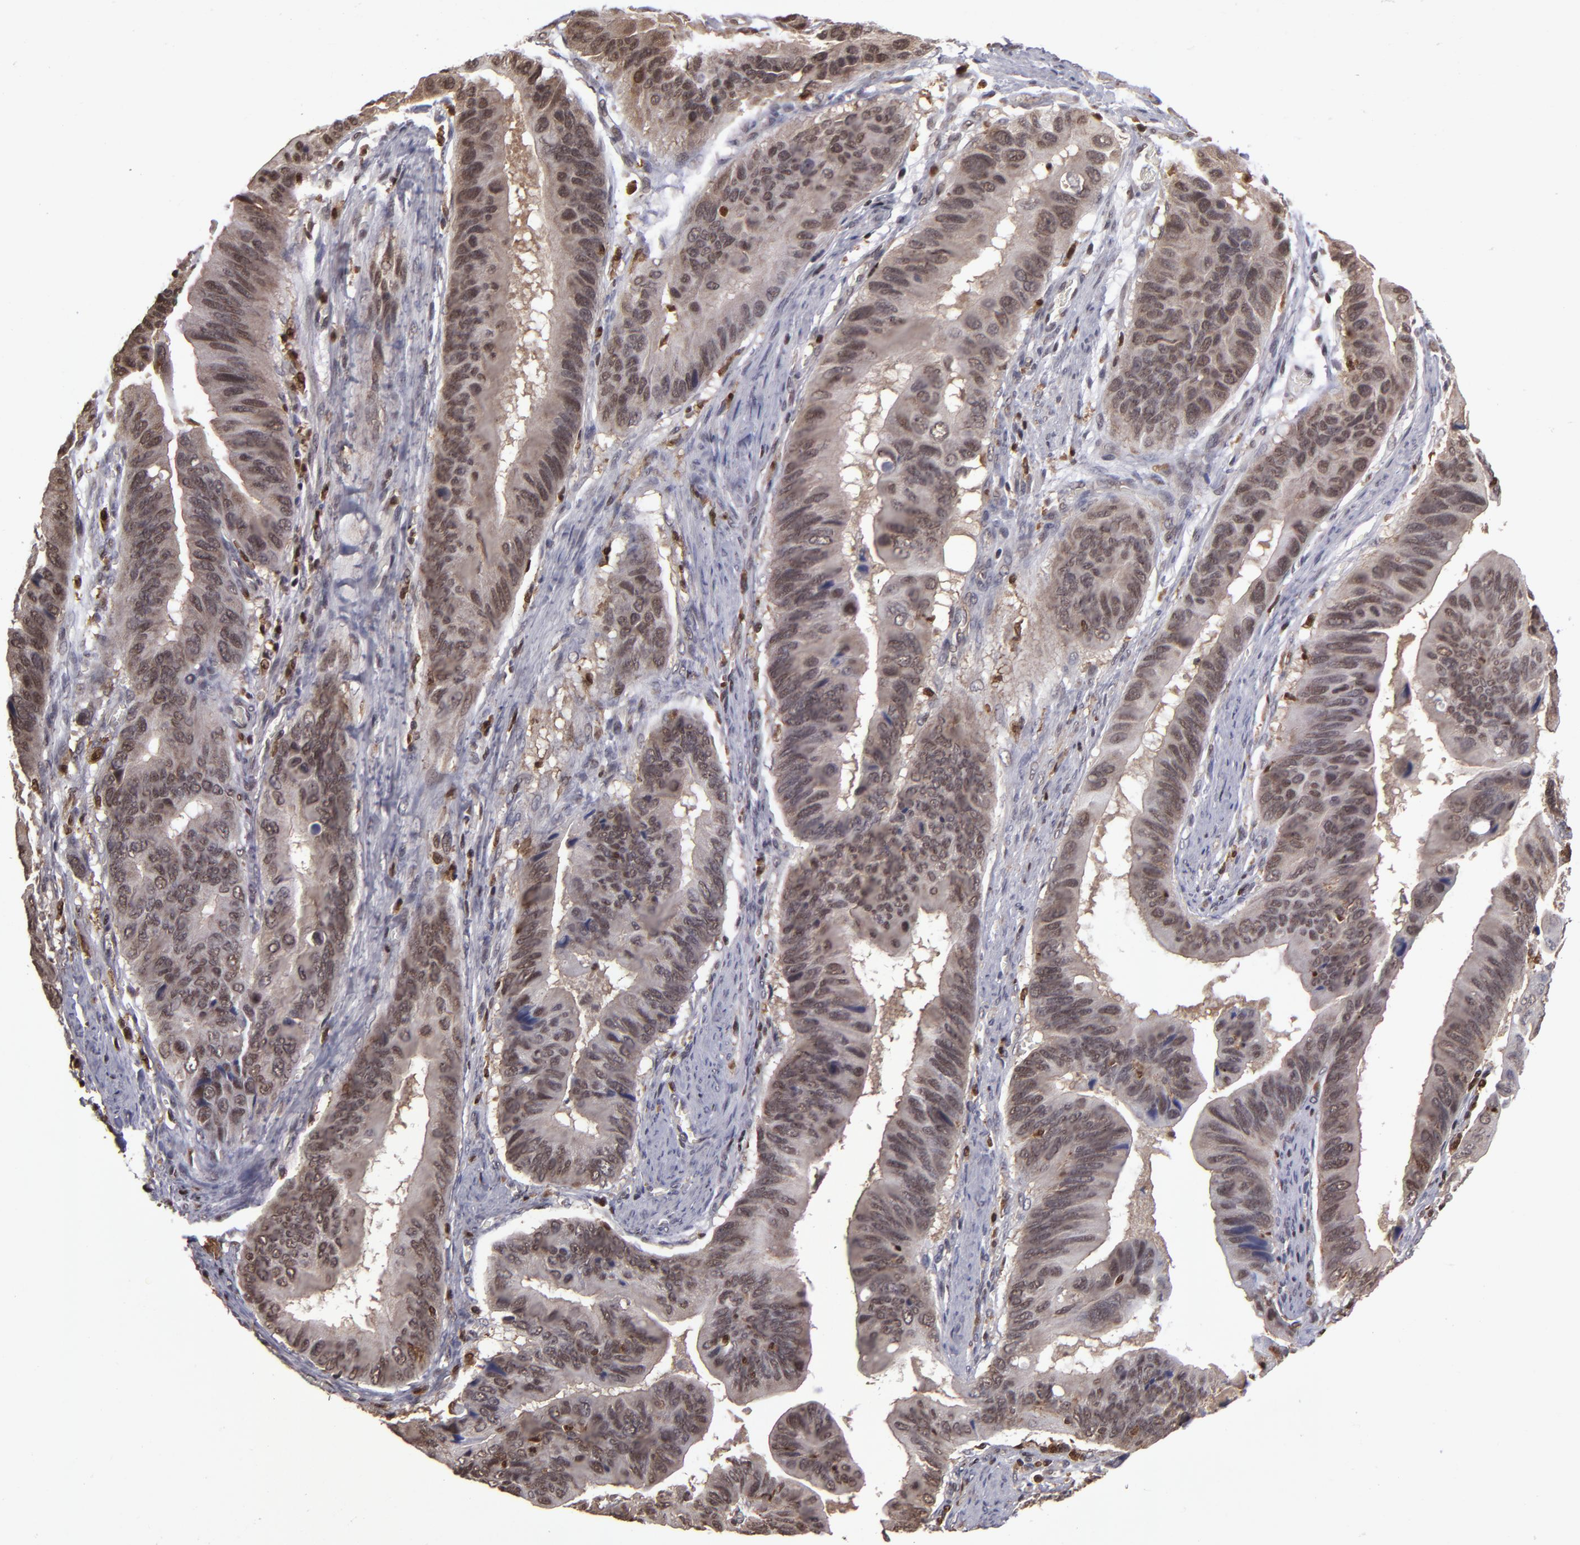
{"staining": {"intensity": "moderate", "quantity": ">75%", "location": "cytoplasmic/membranous,nuclear"}, "tissue": "stomach cancer", "cell_type": "Tumor cells", "image_type": "cancer", "snomed": [{"axis": "morphology", "description": "Adenocarcinoma, NOS"}, {"axis": "topography", "description": "Stomach, upper"}], "caption": "The image displays immunohistochemical staining of stomach cancer (adenocarcinoma). There is moderate cytoplasmic/membranous and nuclear expression is seen in approximately >75% of tumor cells. The protein is shown in brown color, while the nuclei are stained blue.", "gene": "GRB2", "patient": {"sex": "male", "age": 80}}